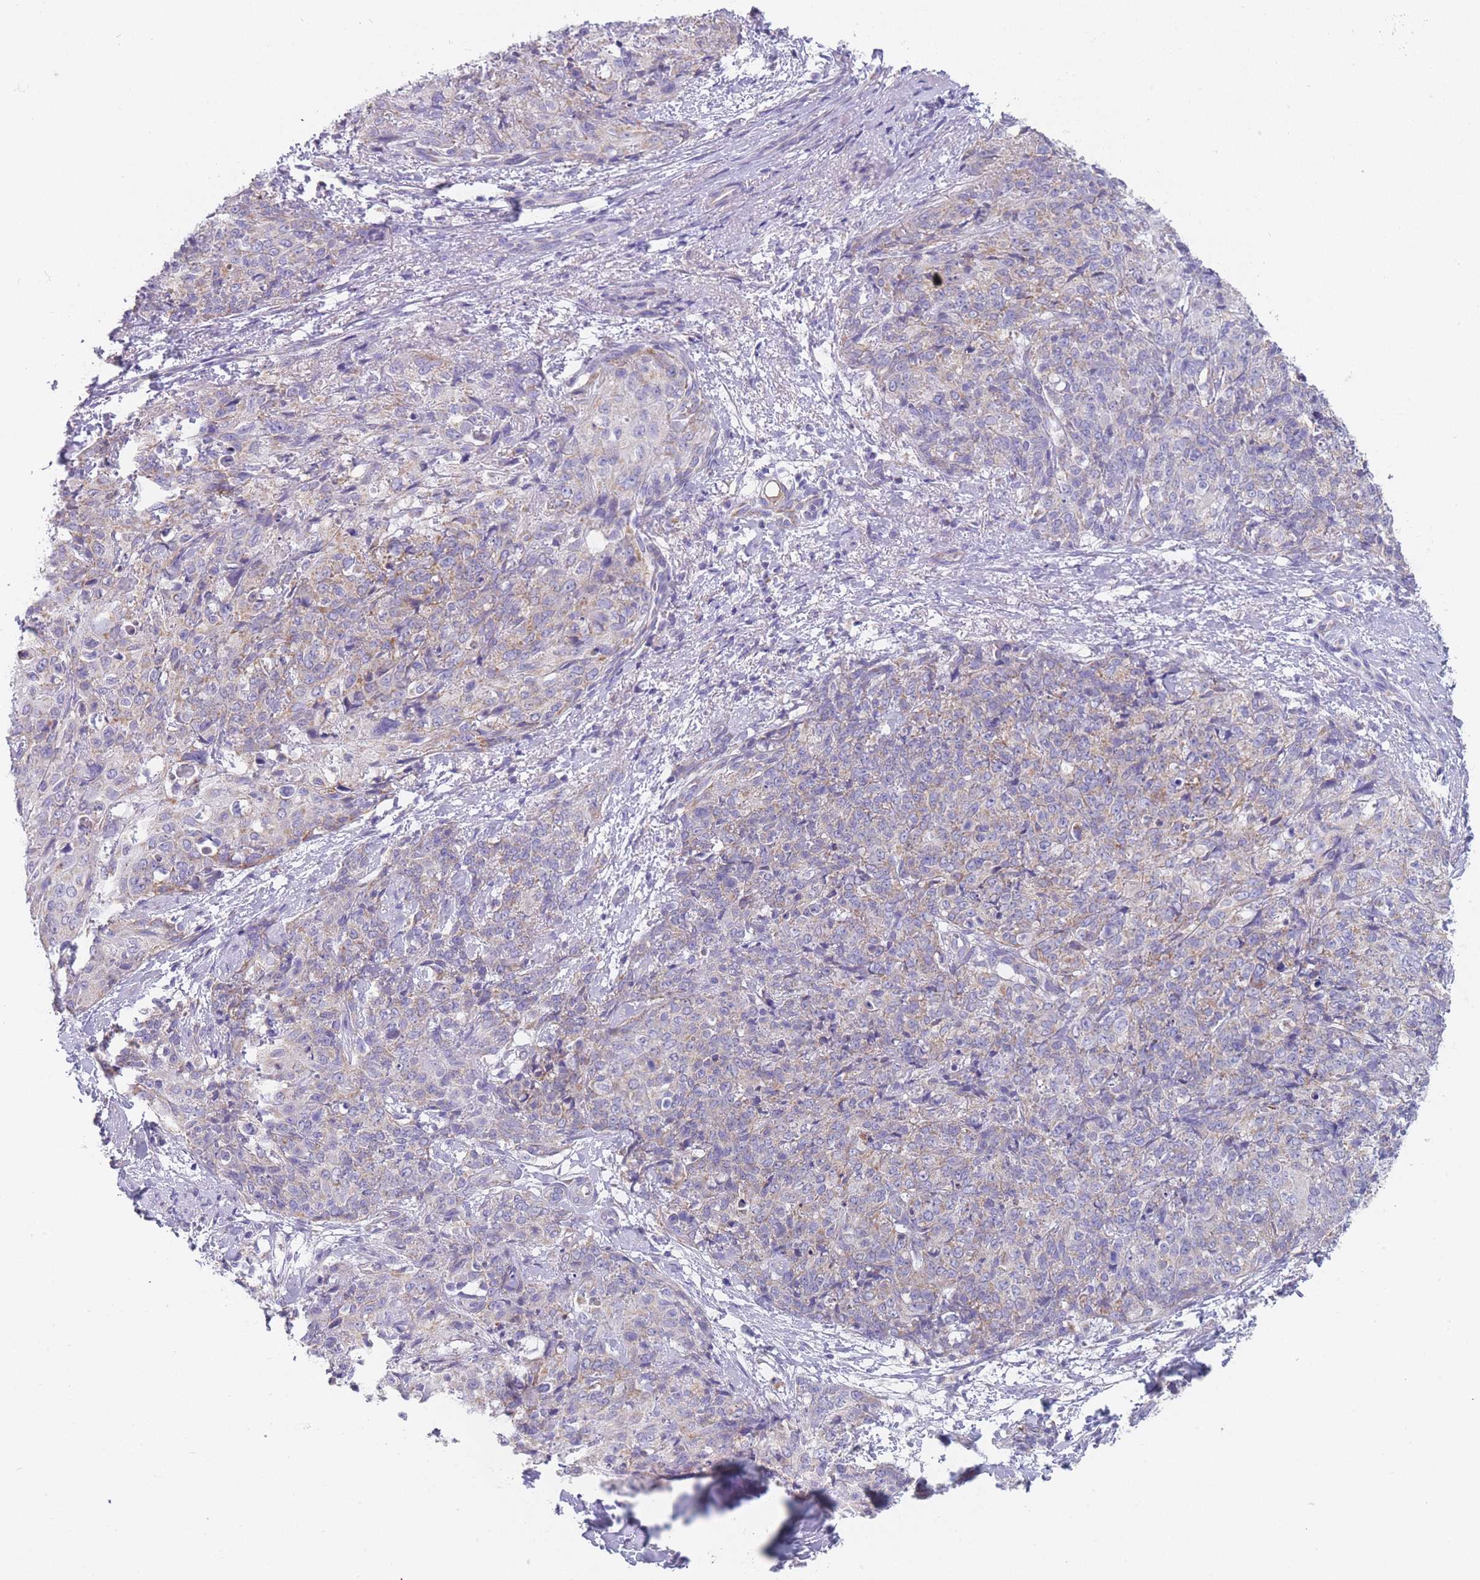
{"staining": {"intensity": "weak", "quantity": "25%-75%", "location": "cytoplasmic/membranous"}, "tissue": "skin cancer", "cell_type": "Tumor cells", "image_type": "cancer", "snomed": [{"axis": "morphology", "description": "Squamous cell carcinoma, NOS"}, {"axis": "topography", "description": "Skin"}, {"axis": "topography", "description": "Vulva"}], "caption": "Tumor cells show low levels of weak cytoplasmic/membranous expression in approximately 25%-75% of cells in skin squamous cell carcinoma.", "gene": "MRPS14", "patient": {"sex": "female", "age": 85}}